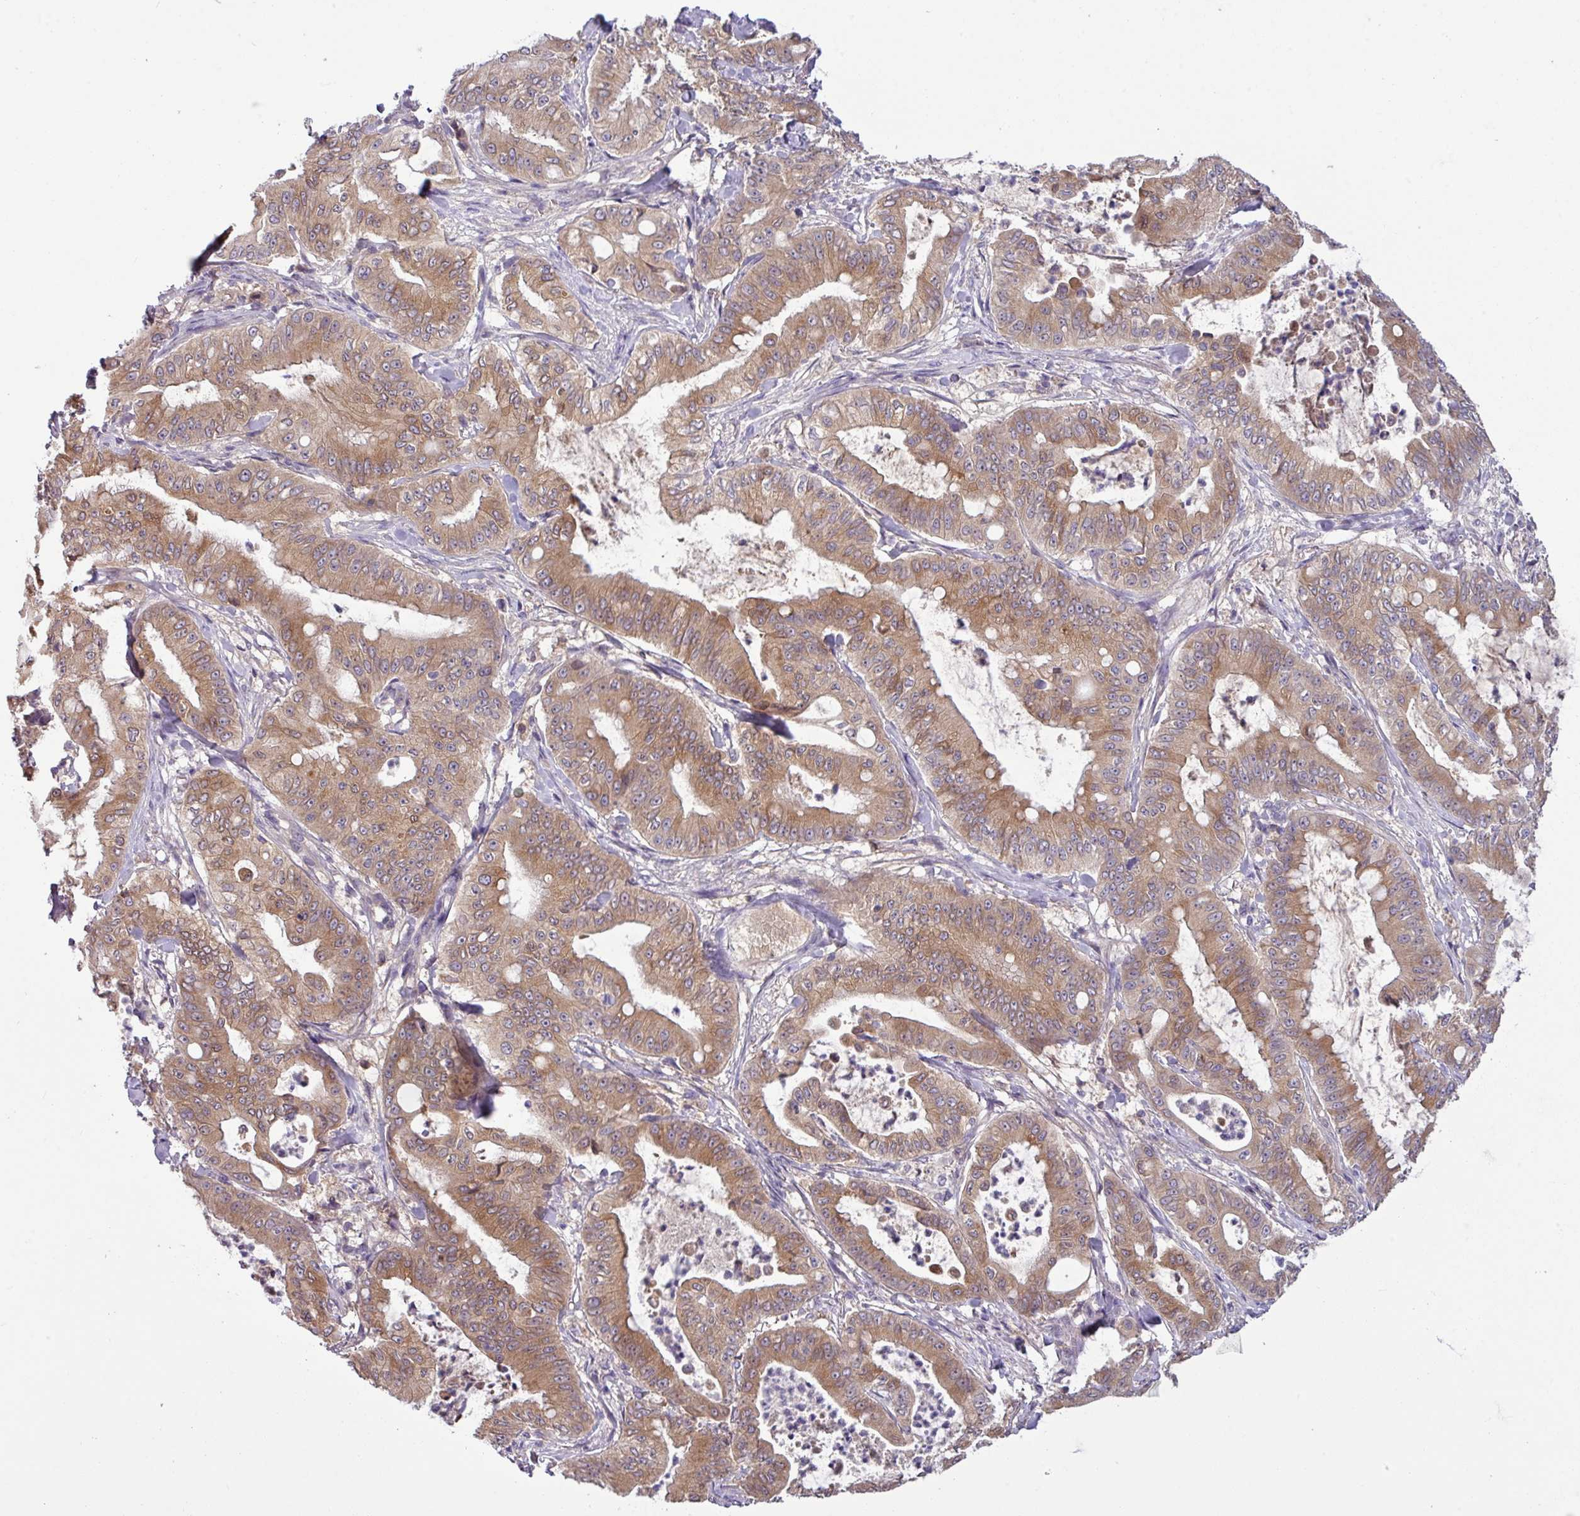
{"staining": {"intensity": "moderate", "quantity": ">75%", "location": "cytoplasmic/membranous"}, "tissue": "pancreatic cancer", "cell_type": "Tumor cells", "image_type": "cancer", "snomed": [{"axis": "morphology", "description": "Adenocarcinoma, NOS"}, {"axis": "topography", "description": "Pancreas"}], "caption": "IHC micrograph of neoplastic tissue: pancreatic cancer (adenocarcinoma) stained using immunohistochemistry displays medium levels of moderate protein expression localized specifically in the cytoplasmic/membranous of tumor cells, appearing as a cytoplasmic/membranous brown color.", "gene": "TMEM62", "patient": {"sex": "male", "age": 71}}